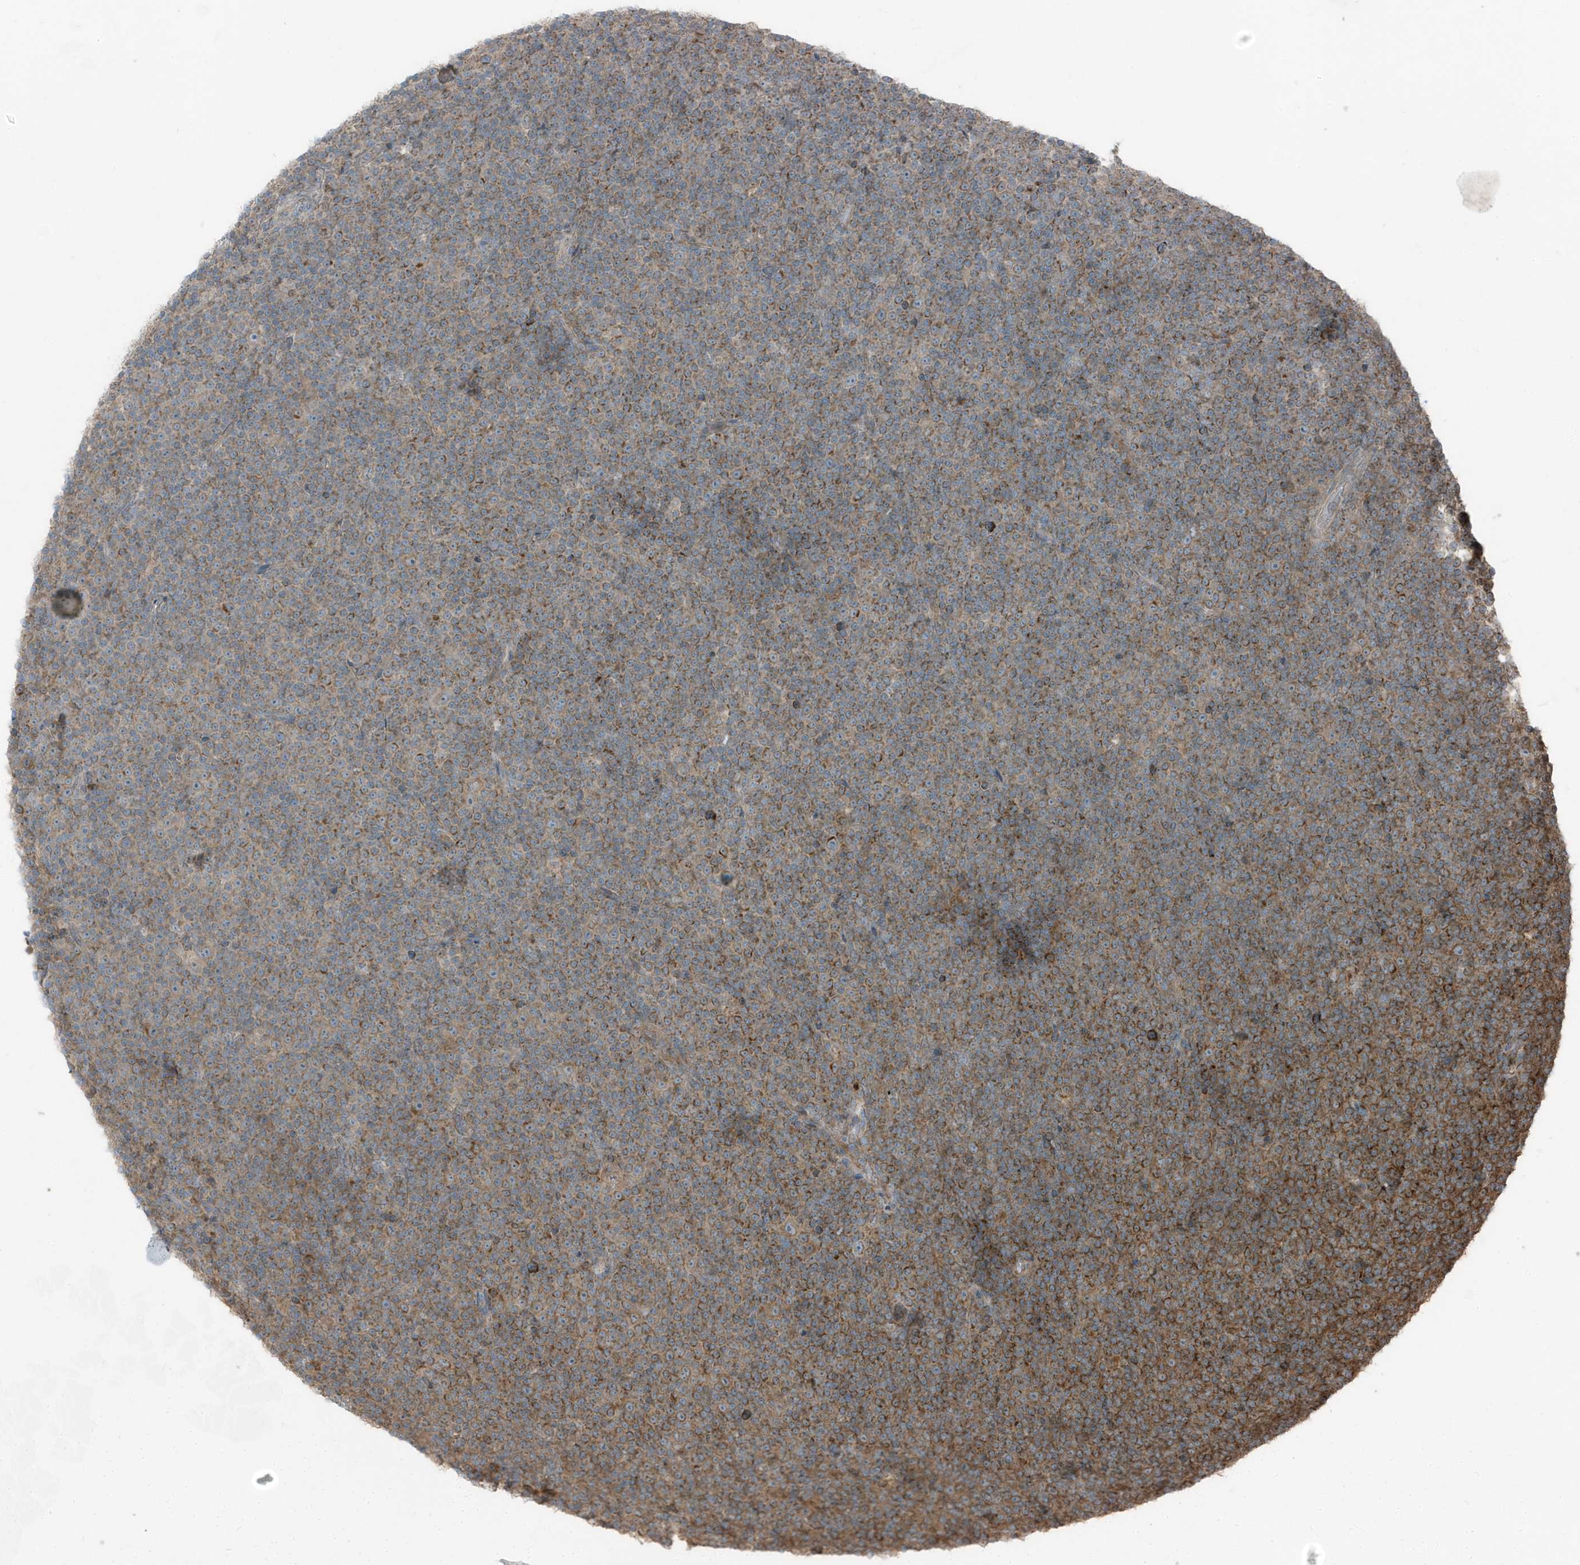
{"staining": {"intensity": "moderate", "quantity": ">75%", "location": "cytoplasmic/membranous"}, "tissue": "lymphoma", "cell_type": "Tumor cells", "image_type": "cancer", "snomed": [{"axis": "morphology", "description": "Malignant lymphoma, non-Hodgkin's type, Low grade"}, {"axis": "topography", "description": "Lymph node"}], "caption": "Tumor cells reveal medium levels of moderate cytoplasmic/membranous expression in about >75% of cells in human low-grade malignant lymphoma, non-Hodgkin's type.", "gene": "AZI2", "patient": {"sex": "female", "age": 67}}